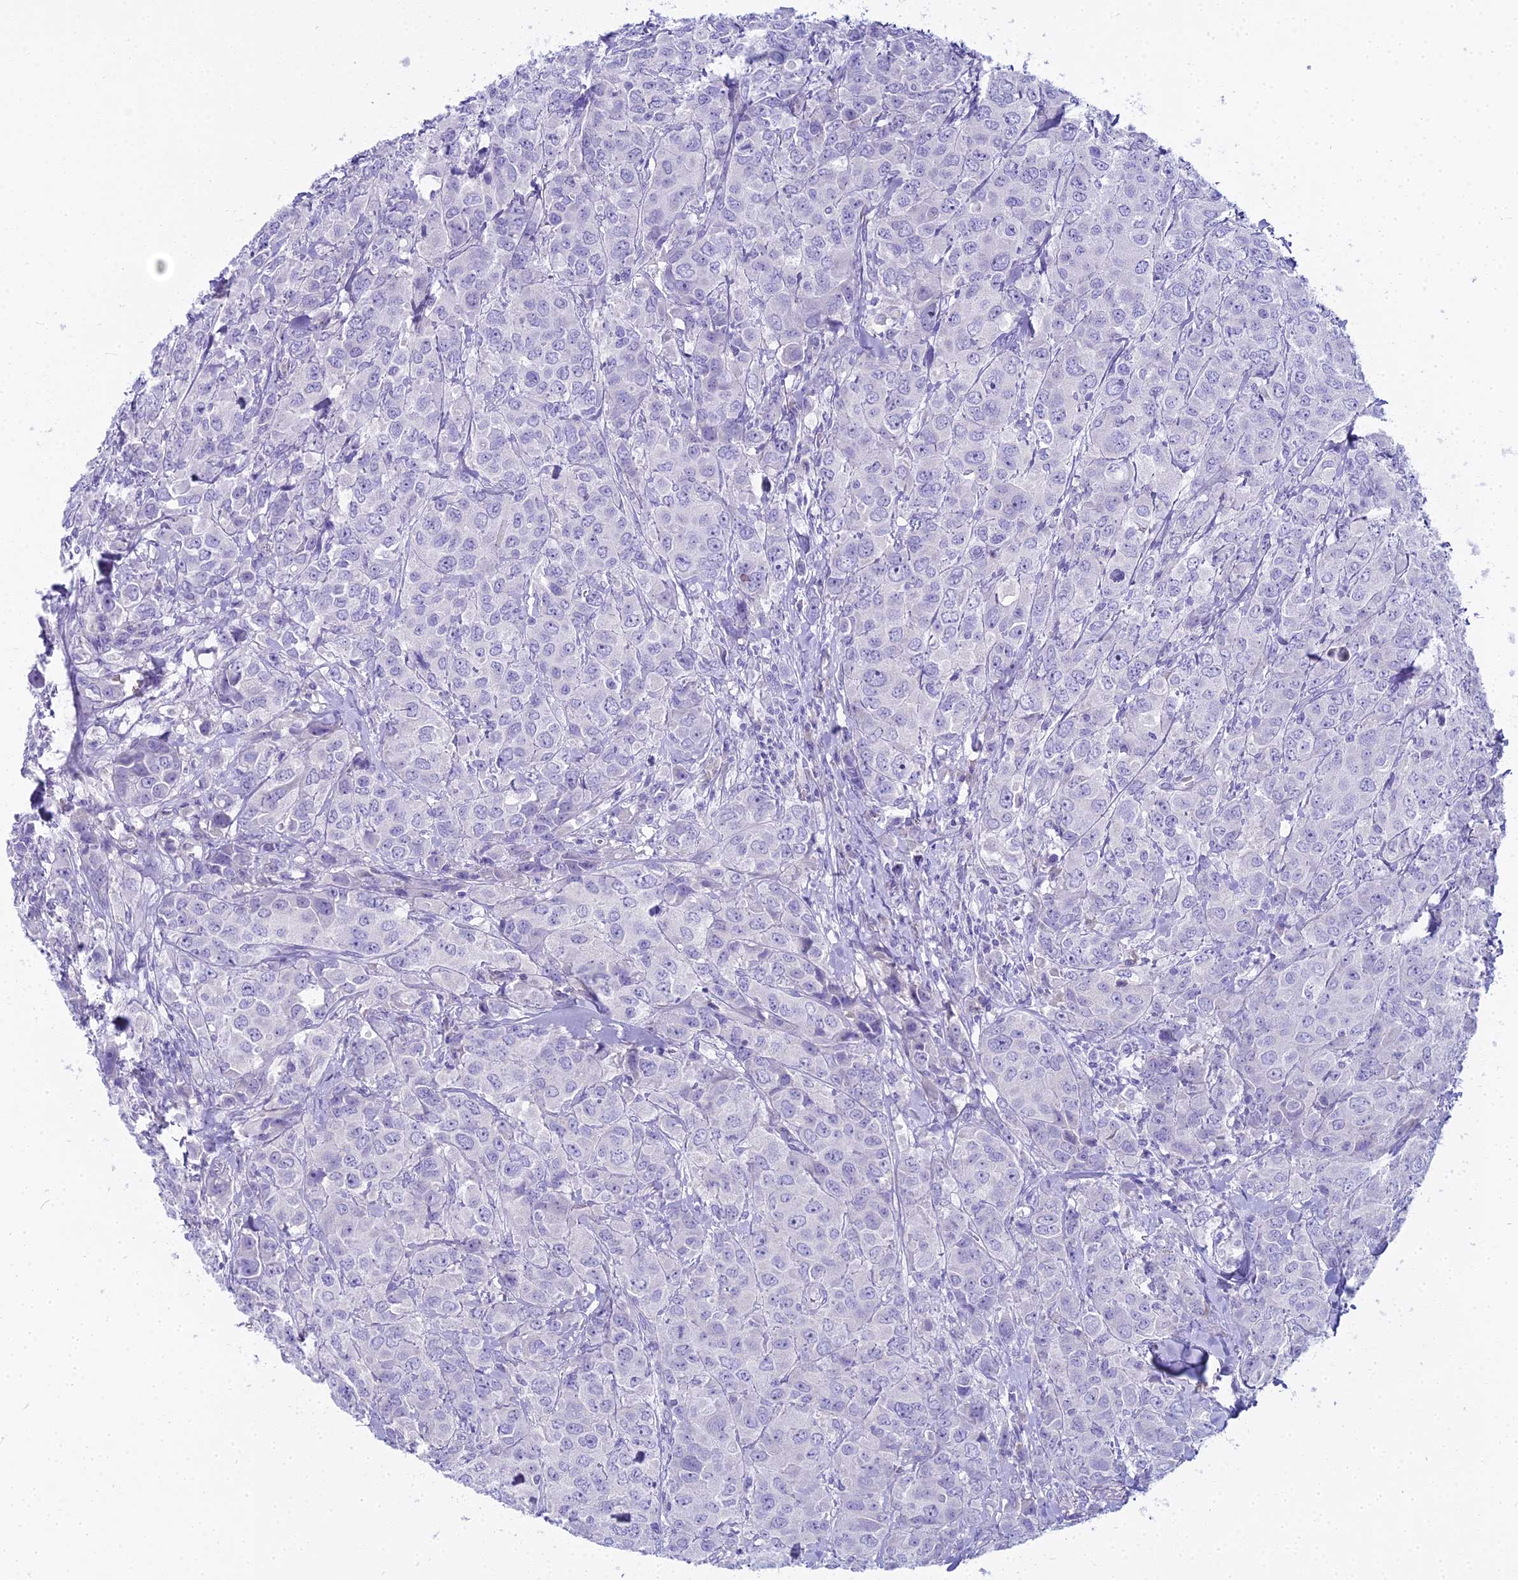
{"staining": {"intensity": "negative", "quantity": "none", "location": "none"}, "tissue": "breast cancer", "cell_type": "Tumor cells", "image_type": "cancer", "snomed": [{"axis": "morphology", "description": "Duct carcinoma"}, {"axis": "topography", "description": "Breast"}], "caption": "An immunohistochemistry histopathology image of breast cancer is shown. There is no staining in tumor cells of breast cancer.", "gene": "UNC80", "patient": {"sex": "female", "age": 43}}